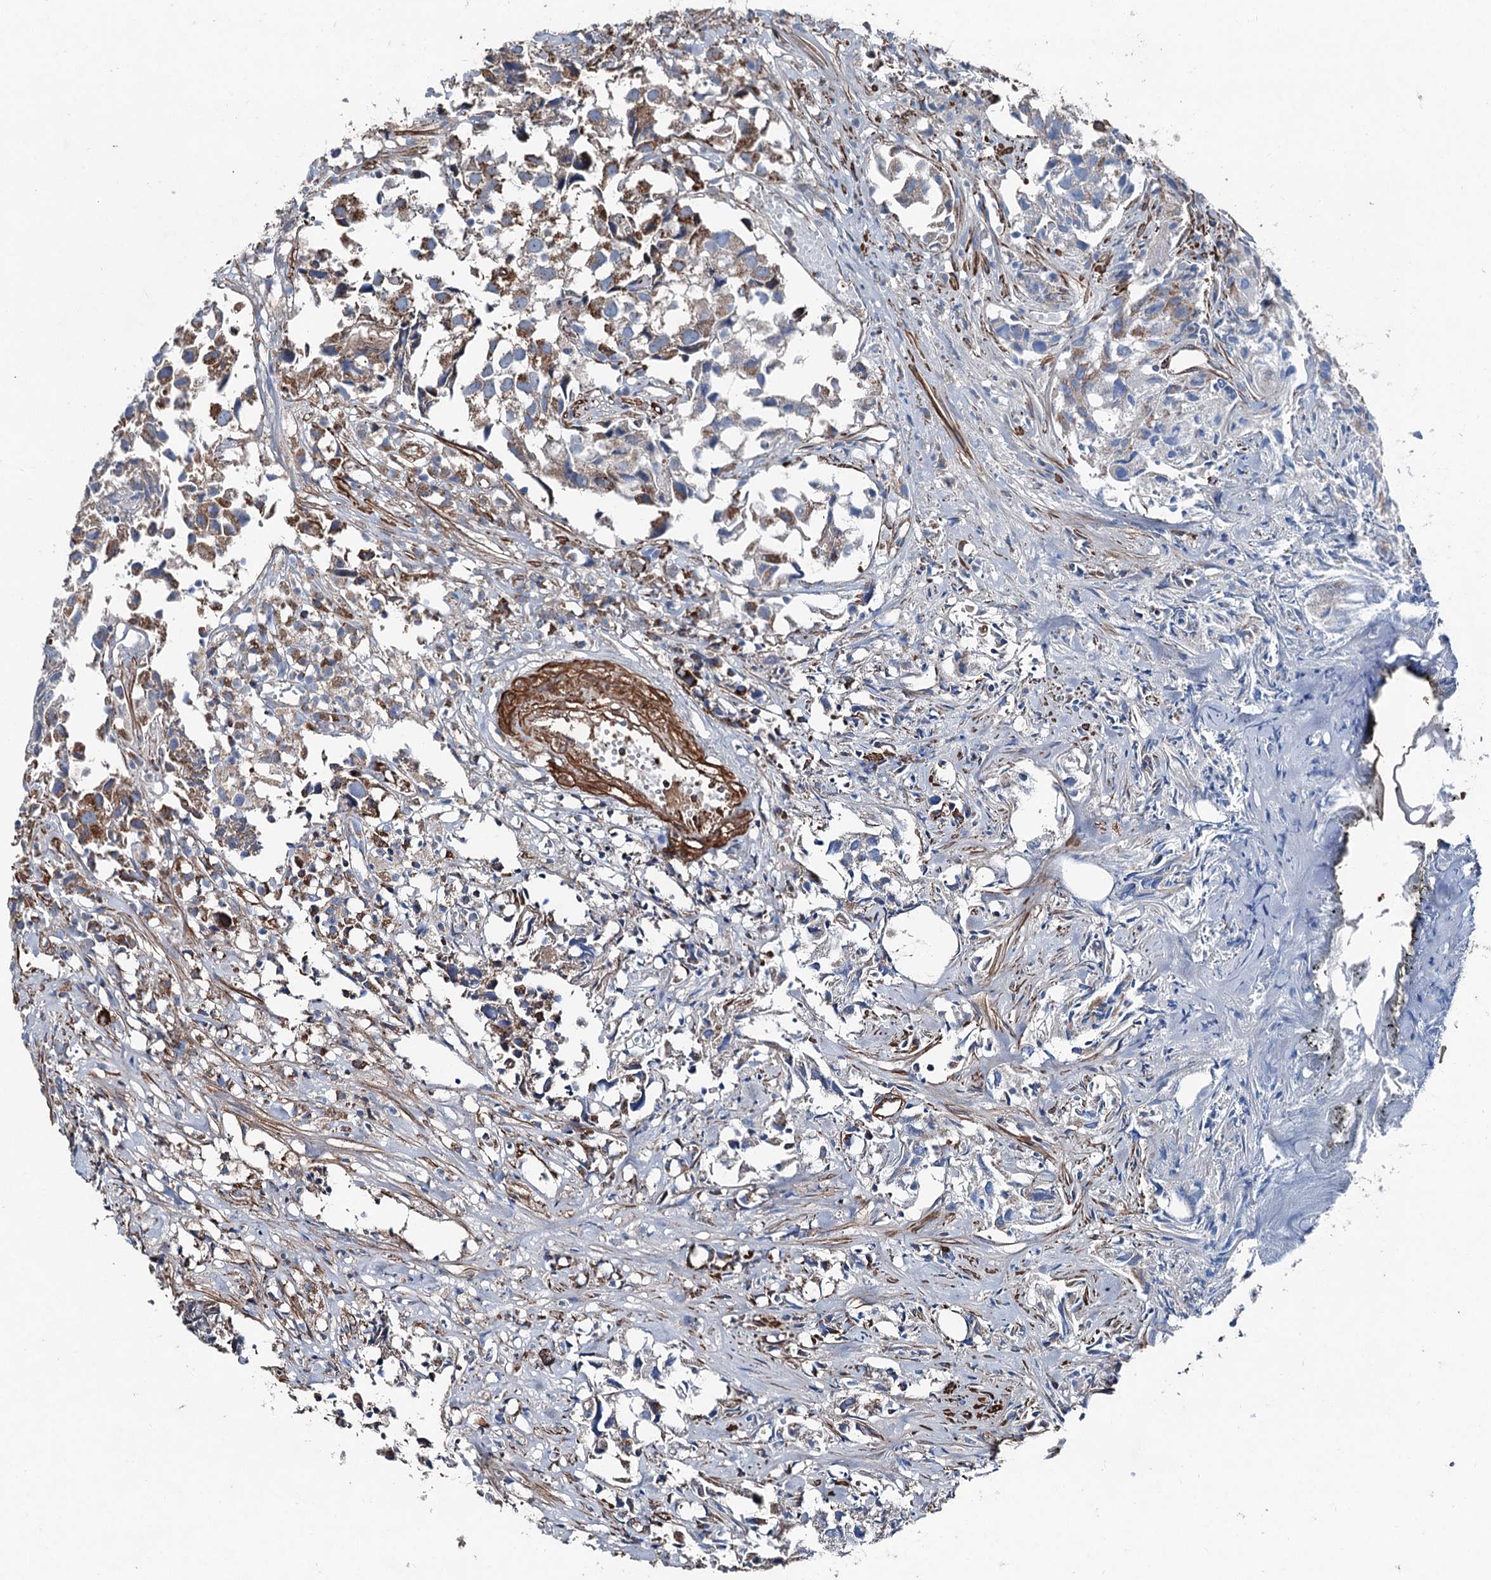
{"staining": {"intensity": "moderate", "quantity": "<25%", "location": "cytoplasmic/membranous"}, "tissue": "urothelial cancer", "cell_type": "Tumor cells", "image_type": "cancer", "snomed": [{"axis": "morphology", "description": "Urothelial carcinoma, High grade"}, {"axis": "topography", "description": "Urinary bladder"}], "caption": "A micrograph of urothelial carcinoma (high-grade) stained for a protein demonstrates moderate cytoplasmic/membranous brown staining in tumor cells.", "gene": "DDIAS", "patient": {"sex": "female", "age": 75}}